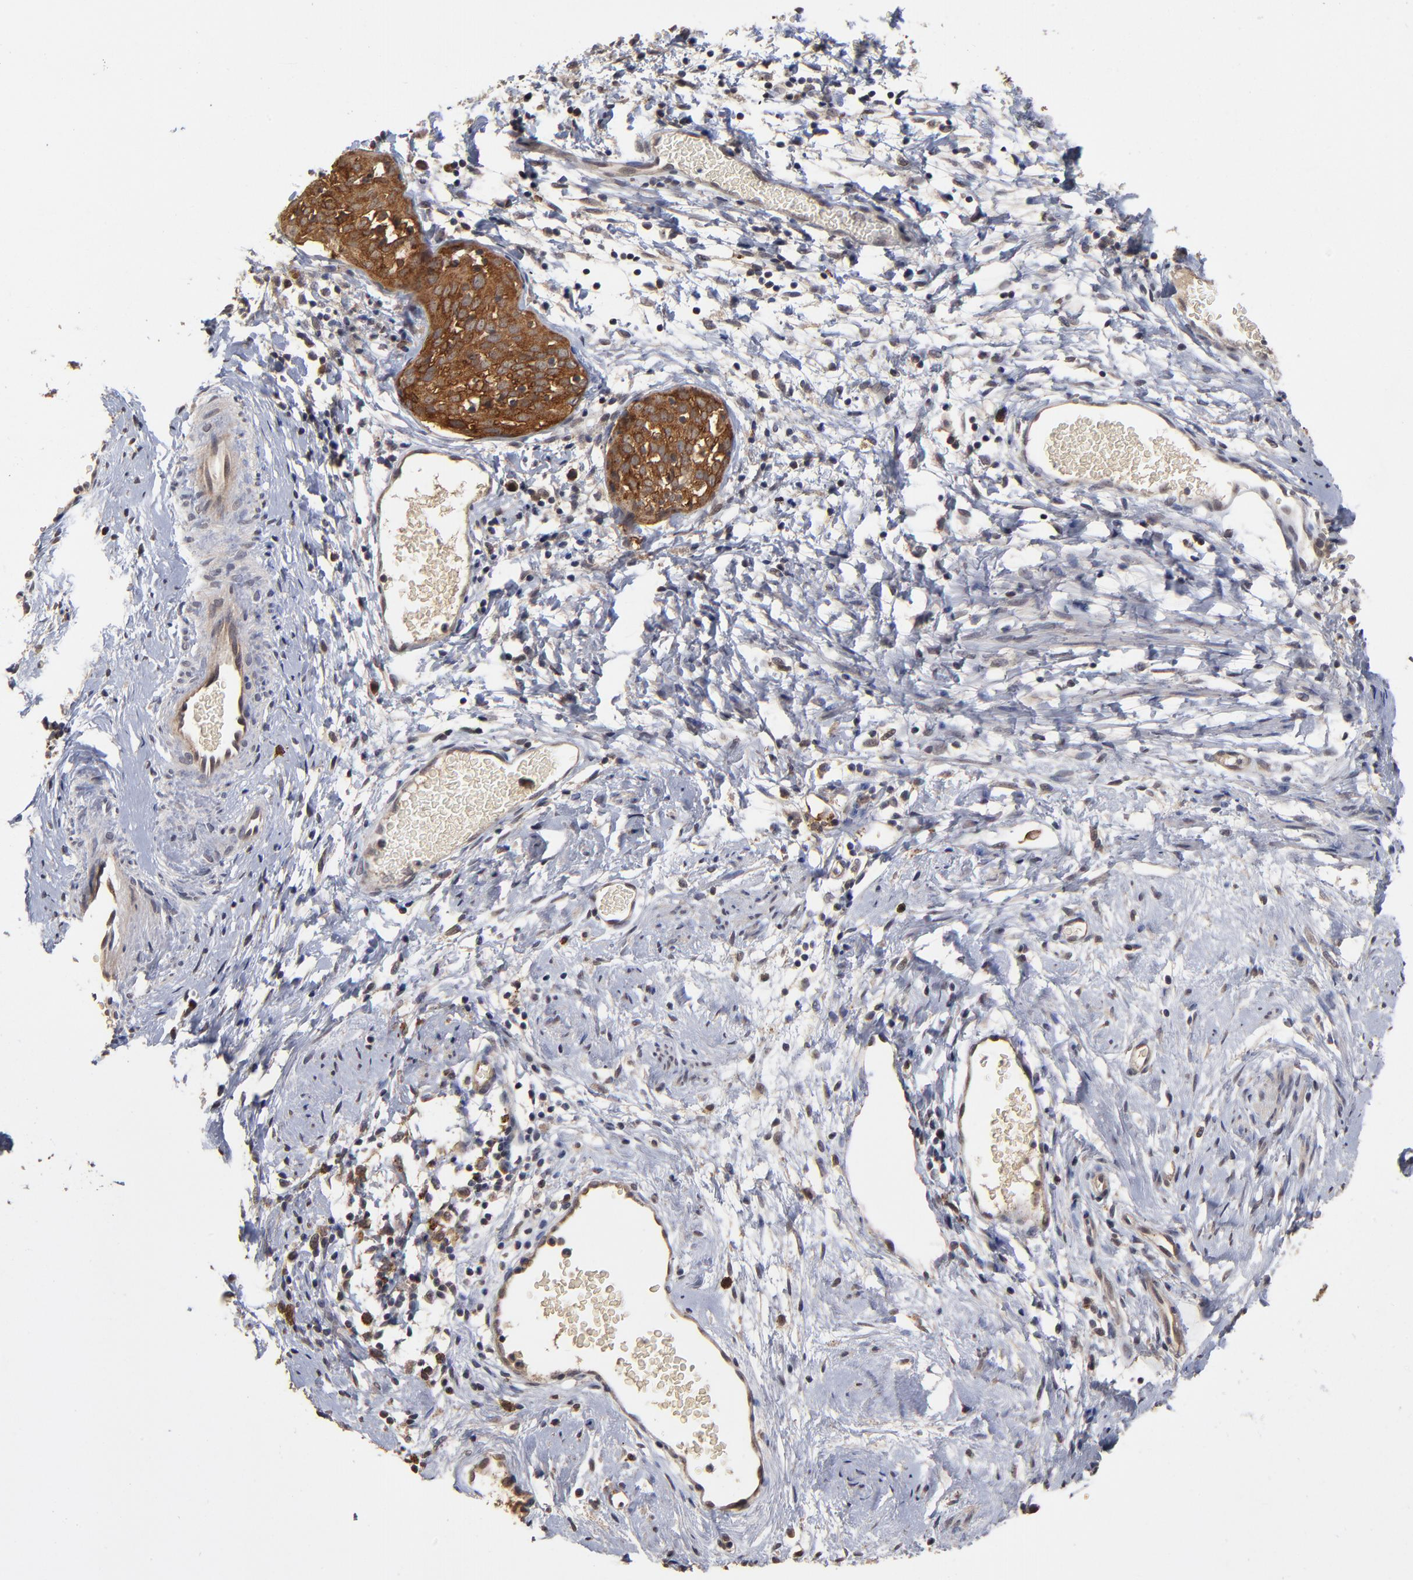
{"staining": {"intensity": "strong", "quantity": ">75%", "location": "cytoplasmic/membranous"}, "tissue": "cervical cancer", "cell_type": "Tumor cells", "image_type": "cancer", "snomed": [{"axis": "morphology", "description": "Normal tissue, NOS"}, {"axis": "morphology", "description": "Squamous cell carcinoma, NOS"}, {"axis": "topography", "description": "Cervix"}], "caption": "About >75% of tumor cells in cervical cancer (squamous cell carcinoma) demonstrate strong cytoplasmic/membranous protein expression as visualized by brown immunohistochemical staining.", "gene": "ASB8", "patient": {"sex": "female", "age": 67}}